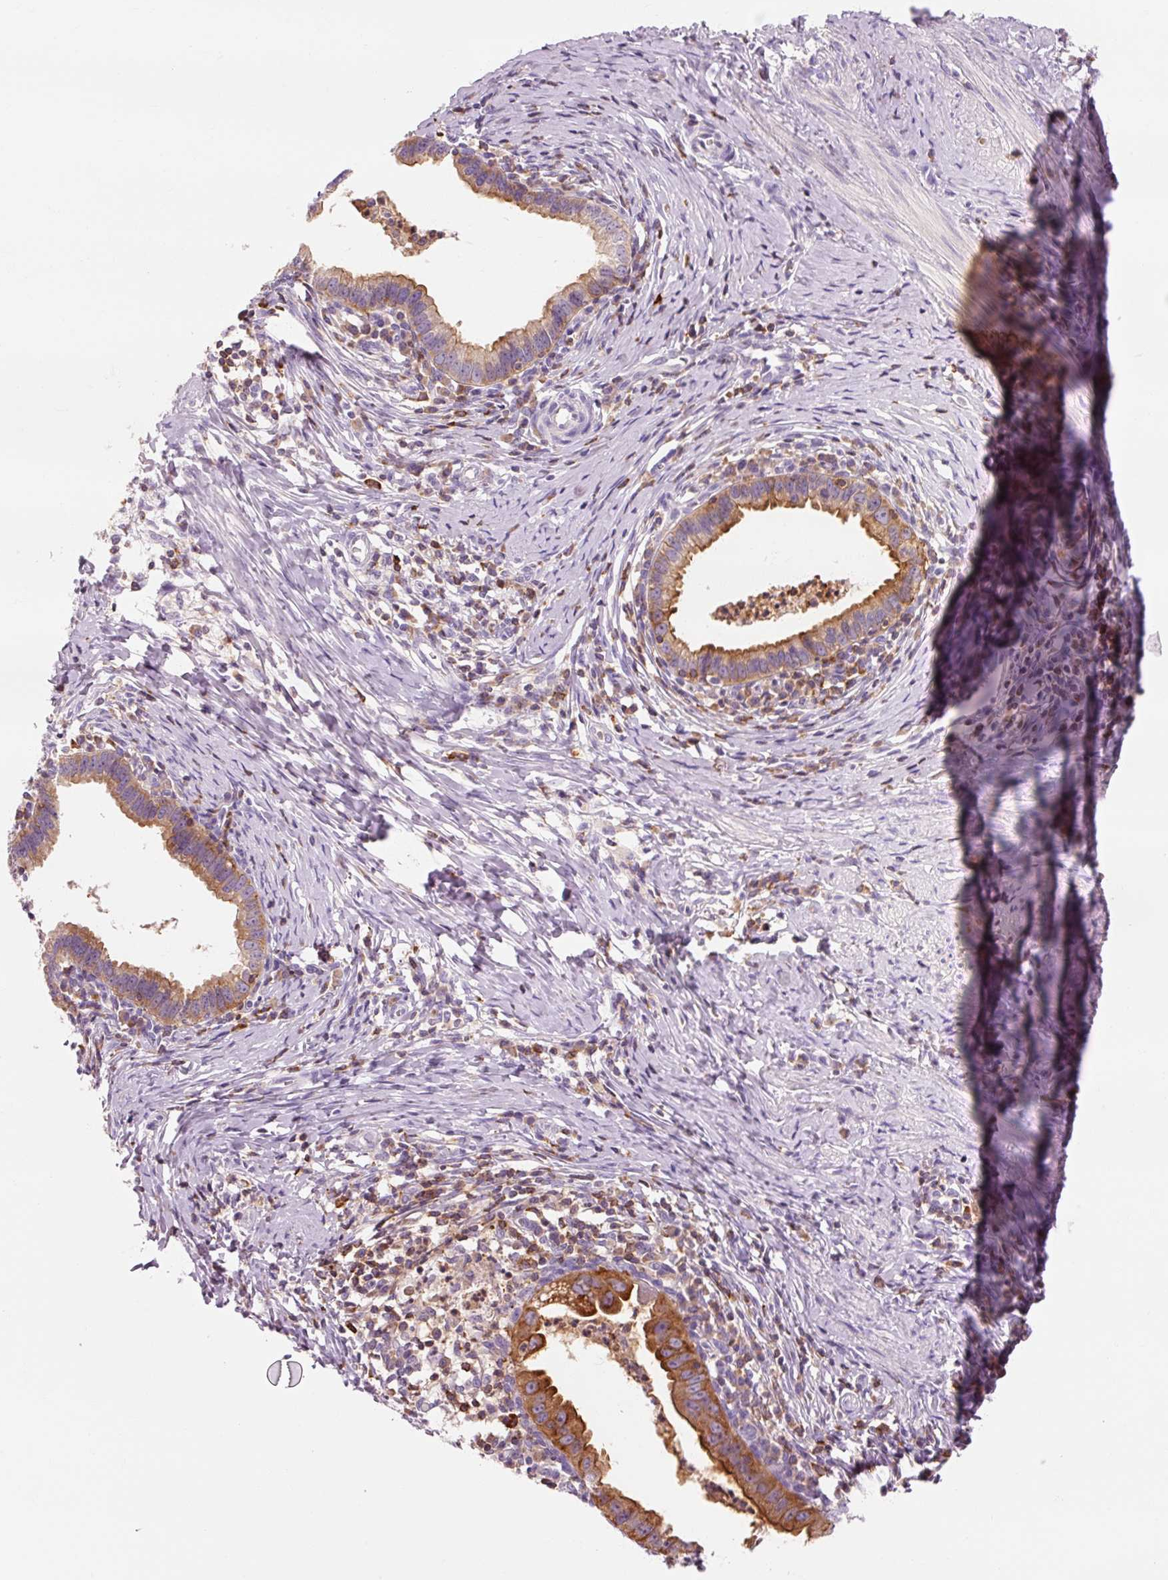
{"staining": {"intensity": "moderate", "quantity": ">75%", "location": "cytoplasmic/membranous"}, "tissue": "cervical cancer", "cell_type": "Tumor cells", "image_type": "cancer", "snomed": [{"axis": "morphology", "description": "Adenocarcinoma, NOS"}, {"axis": "topography", "description": "Cervix"}], "caption": "DAB immunohistochemical staining of cervical adenocarcinoma reveals moderate cytoplasmic/membranous protein staining in about >75% of tumor cells. (DAB (3,3'-diaminobenzidine) IHC, brown staining for protein, blue staining for nuclei).", "gene": "OR8K1", "patient": {"sex": "female", "age": 36}}